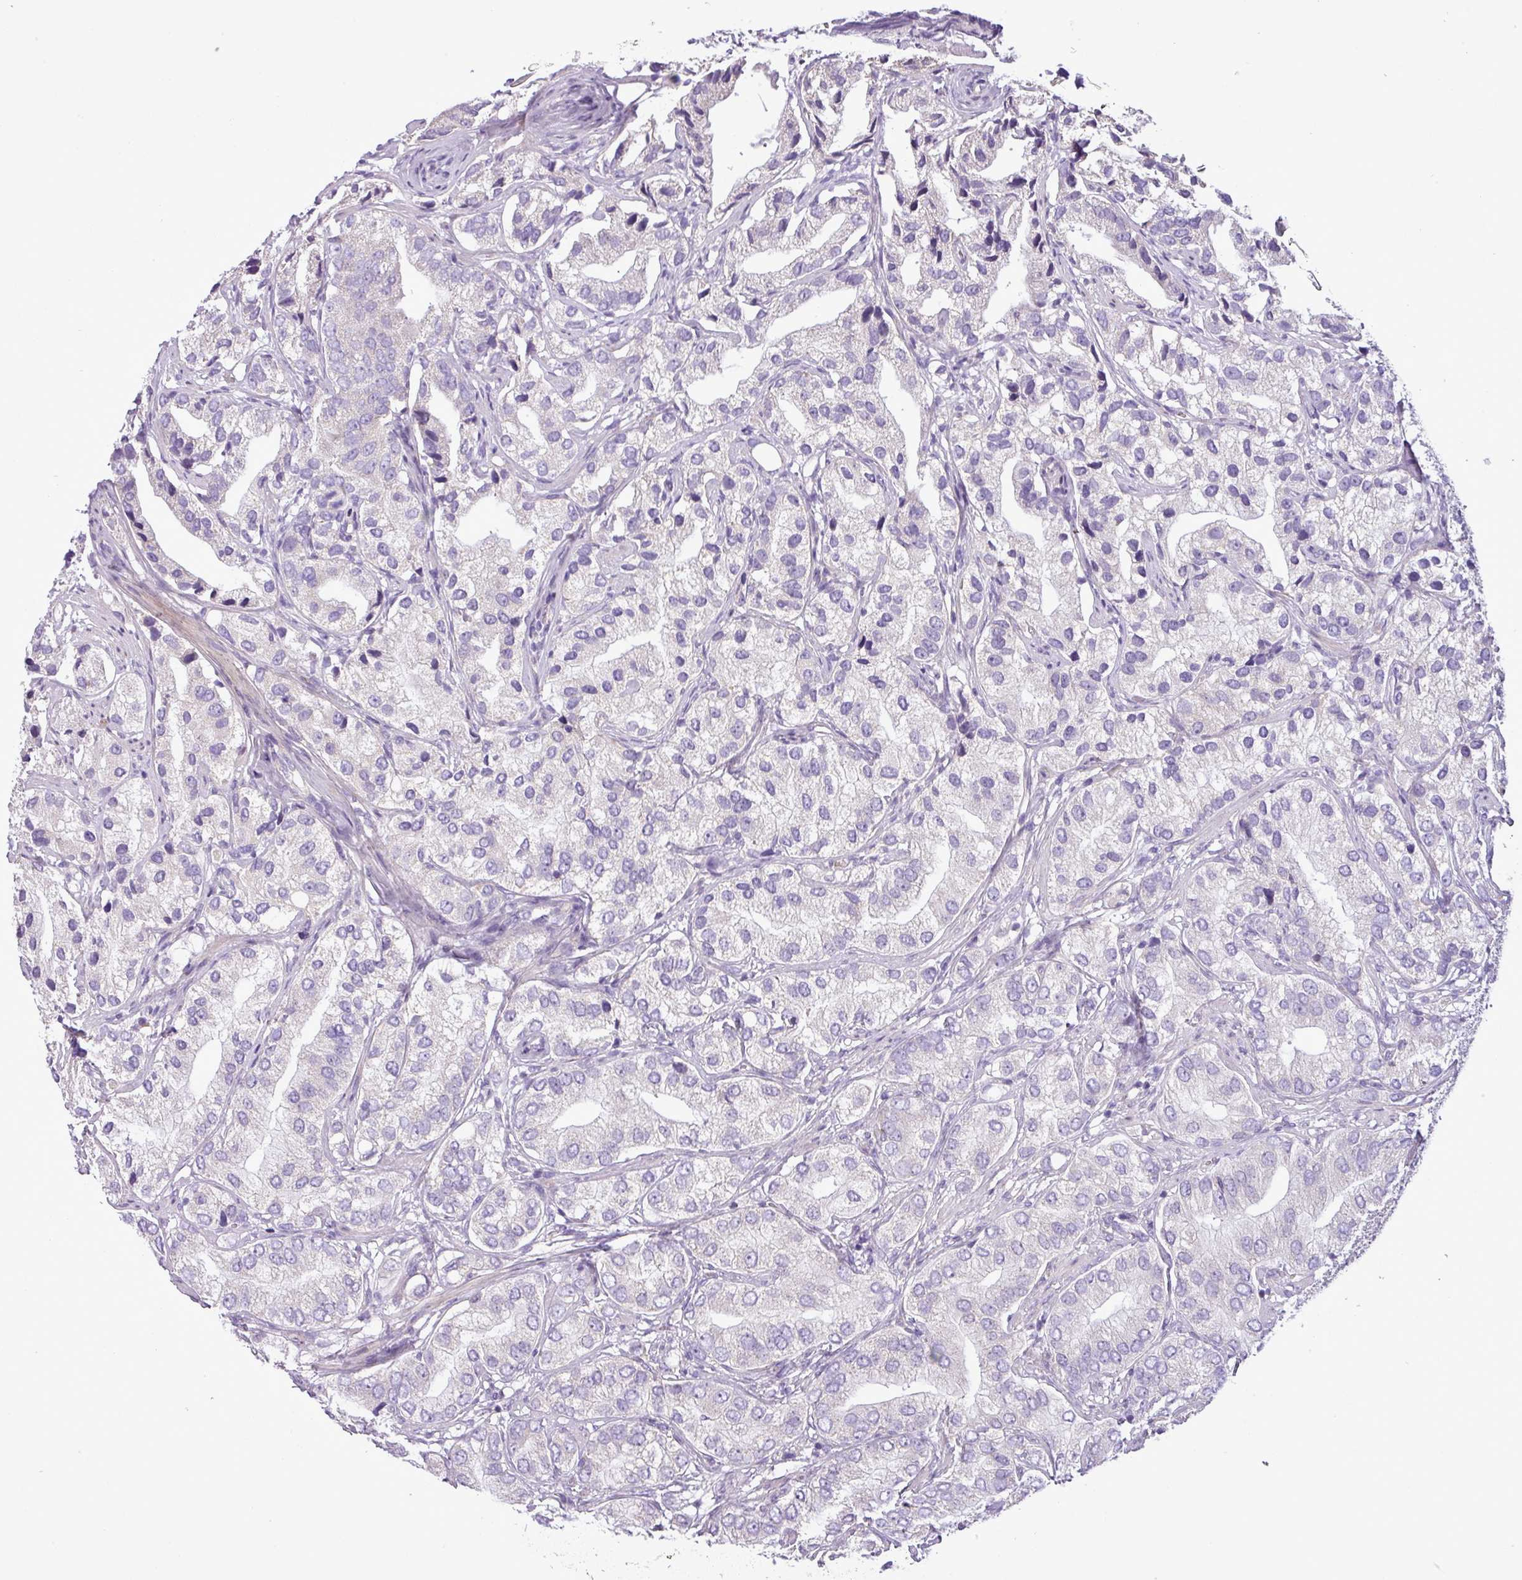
{"staining": {"intensity": "negative", "quantity": "none", "location": "none"}, "tissue": "prostate cancer", "cell_type": "Tumor cells", "image_type": "cancer", "snomed": [{"axis": "morphology", "description": "Adenocarcinoma, High grade"}, {"axis": "topography", "description": "Prostate"}], "caption": "This is an IHC micrograph of human prostate cancer (high-grade adenocarcinoma). There is no expression in tumor cells.", "gene": "FAM183A", "patient": {"sex": "male", "age": 82}}